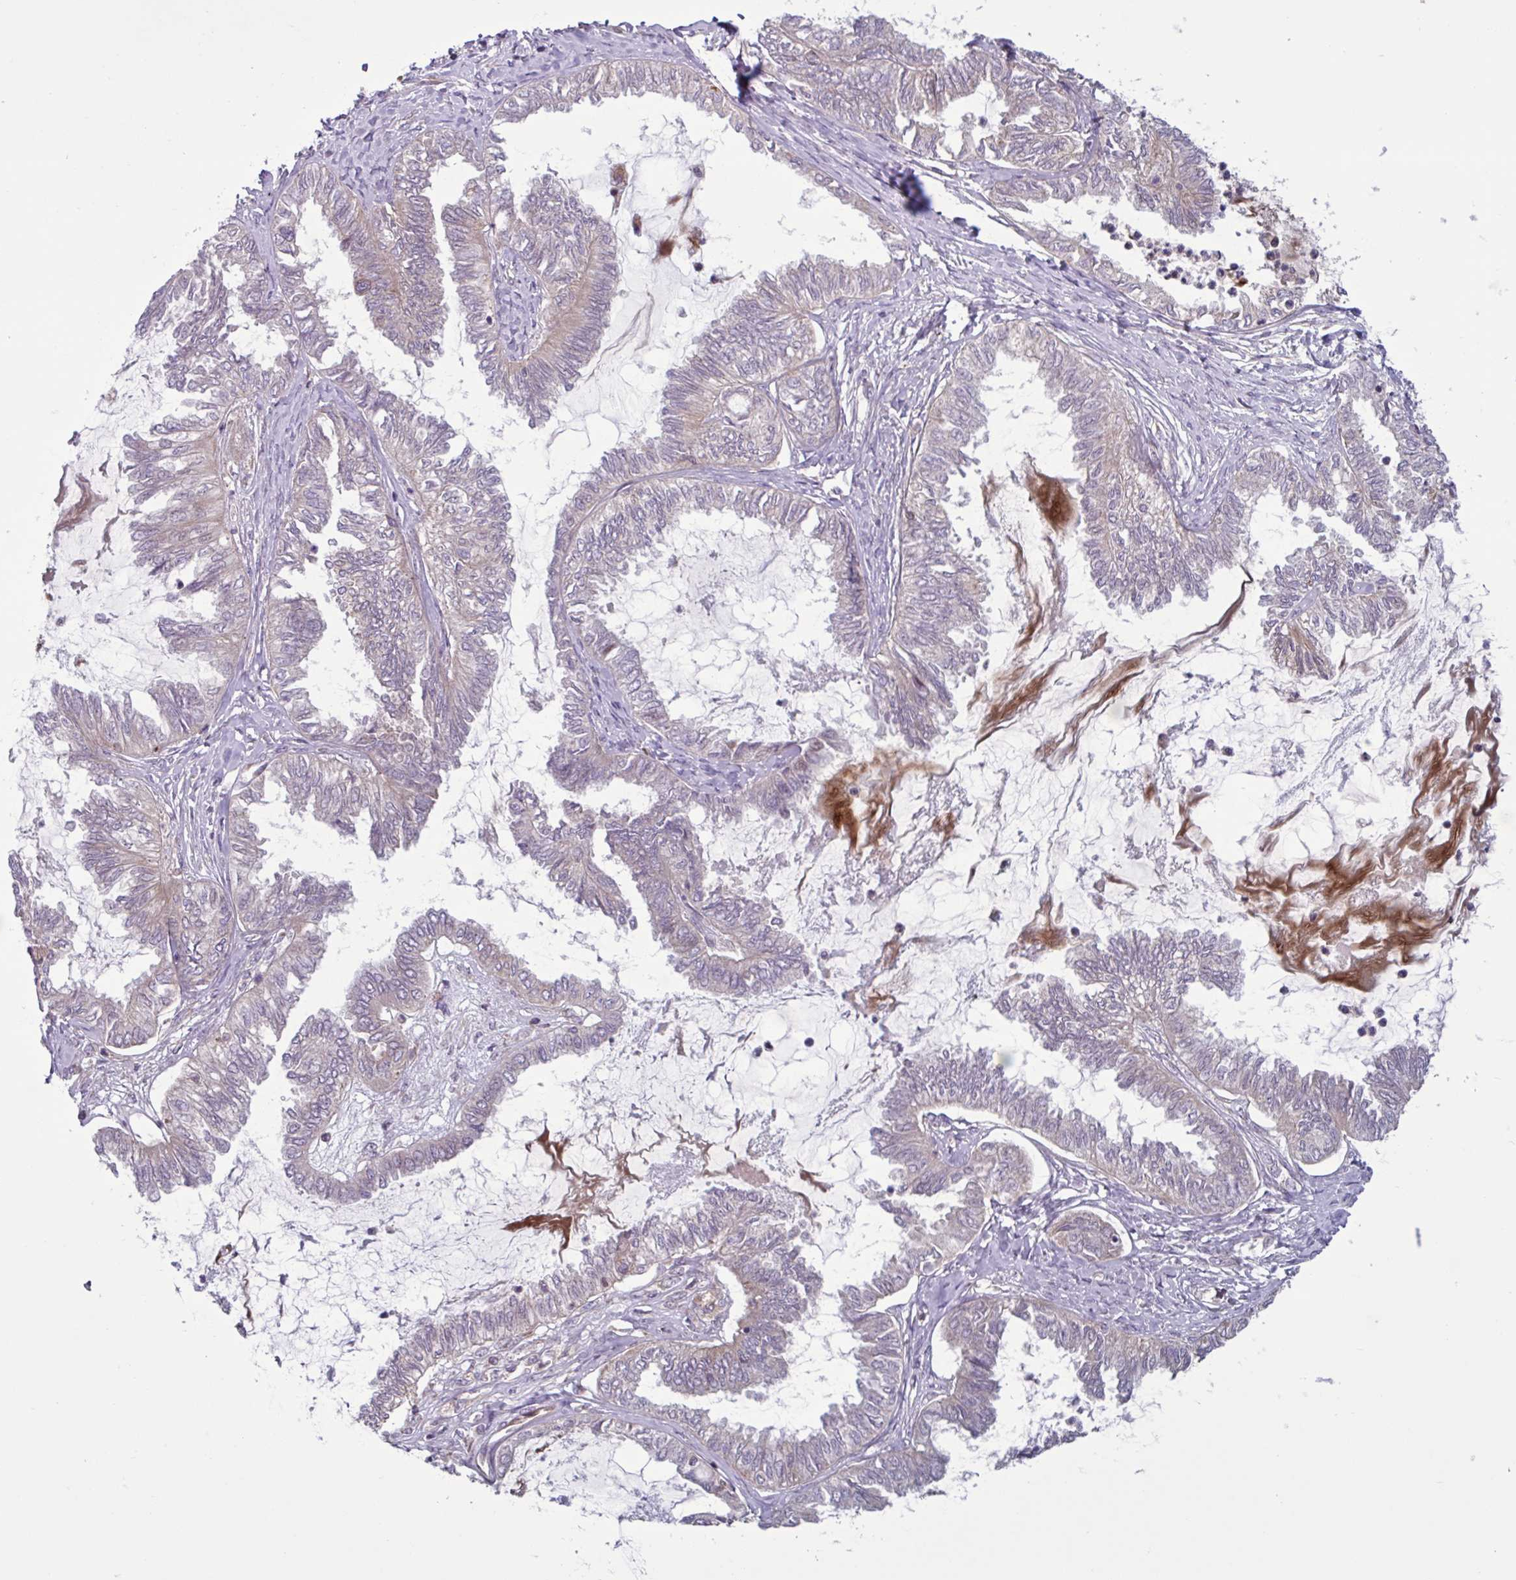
{"staining": {"intensity": "moderate", "quantity": "25%-75%", "location": "cytoplasmic/membranous,nuclear"}, "tissue": "ovarian cancer", "cell_type": "Tumor cells", "image_type": "cancer", "snomed": [{"axis": "morphology", "description": "Carcinoma, endometroid"}, {"axis": "topography", "description": "Ovary"}], "caption": "IHC of human ovarian endometroid carcinoma reveals medium levels of moderate cytoplasmic/membranous and nuclear positivity in about 25%-75% of tumor cells. Using DAB (brown) and hematoxylin (blue) stains, captured at high magnification using brightfield microscopy.", "gene": "GLTP", "patient": {"sex": "female", "age": 70}}